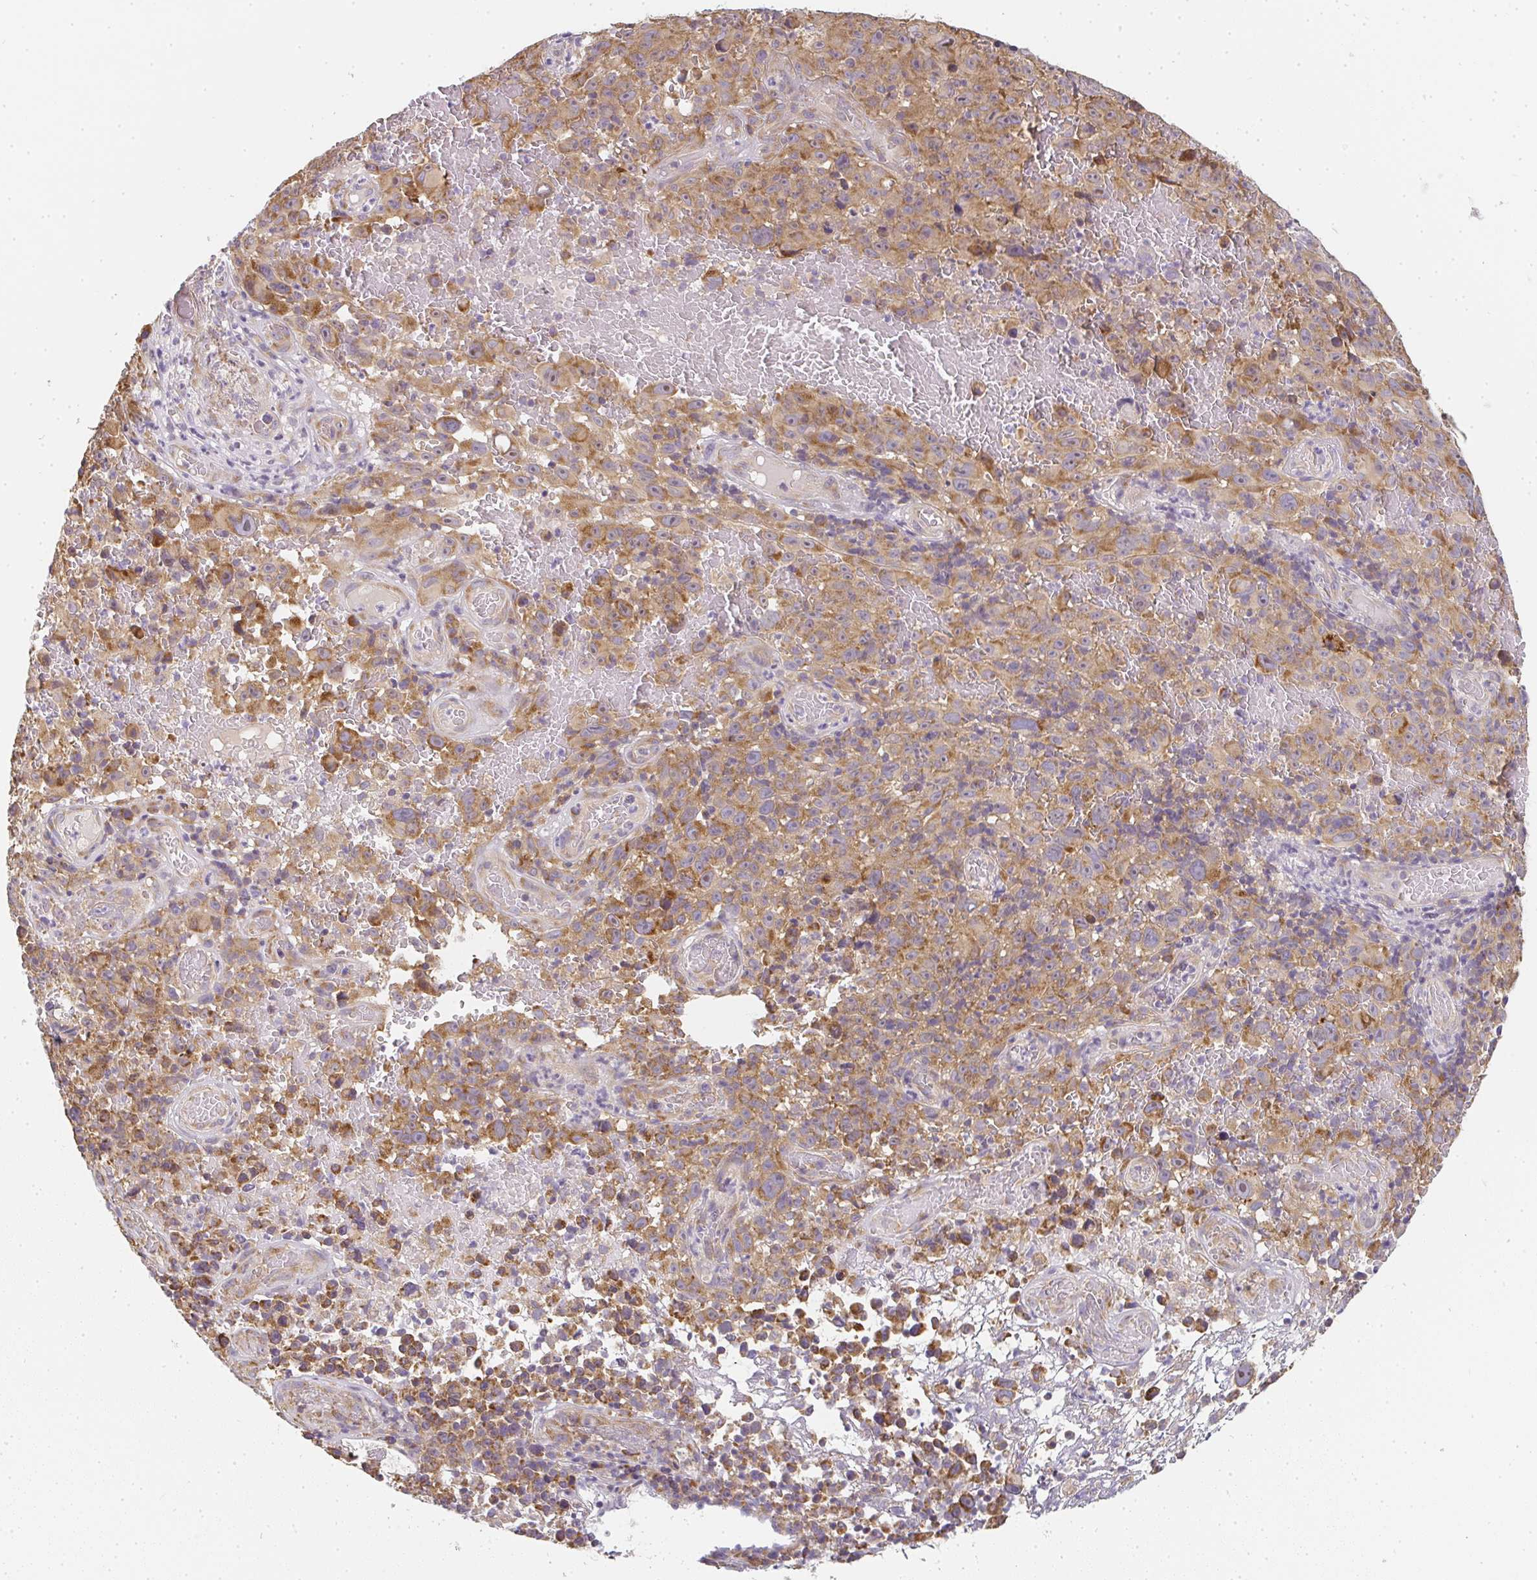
{"staining": {"intensity": "moderate", "quantity": ">75%", "location": "cytoplasmic/membranous"}, "tissue": "melanoma", "cell_type": "Tumor cells", "image_type": "cancer", "snomed": [{"axis": "morphology", "description": "Malignant melanoma, NOS"}, {"axis": "topography", "description": "Skin"}], "caption": "High-magnification brightfield microscopy of malignant melanoma stained with DAB (3,3'-diaminobenzidine) (brown) and counterstained with hematoxylin (blue). tumor cells exhibit moderate cytoplasmic/membranous expression is seen in about>75% of cells.", "gene": "SLC35B3", "patient": {"sex": "female", "age": 82}}